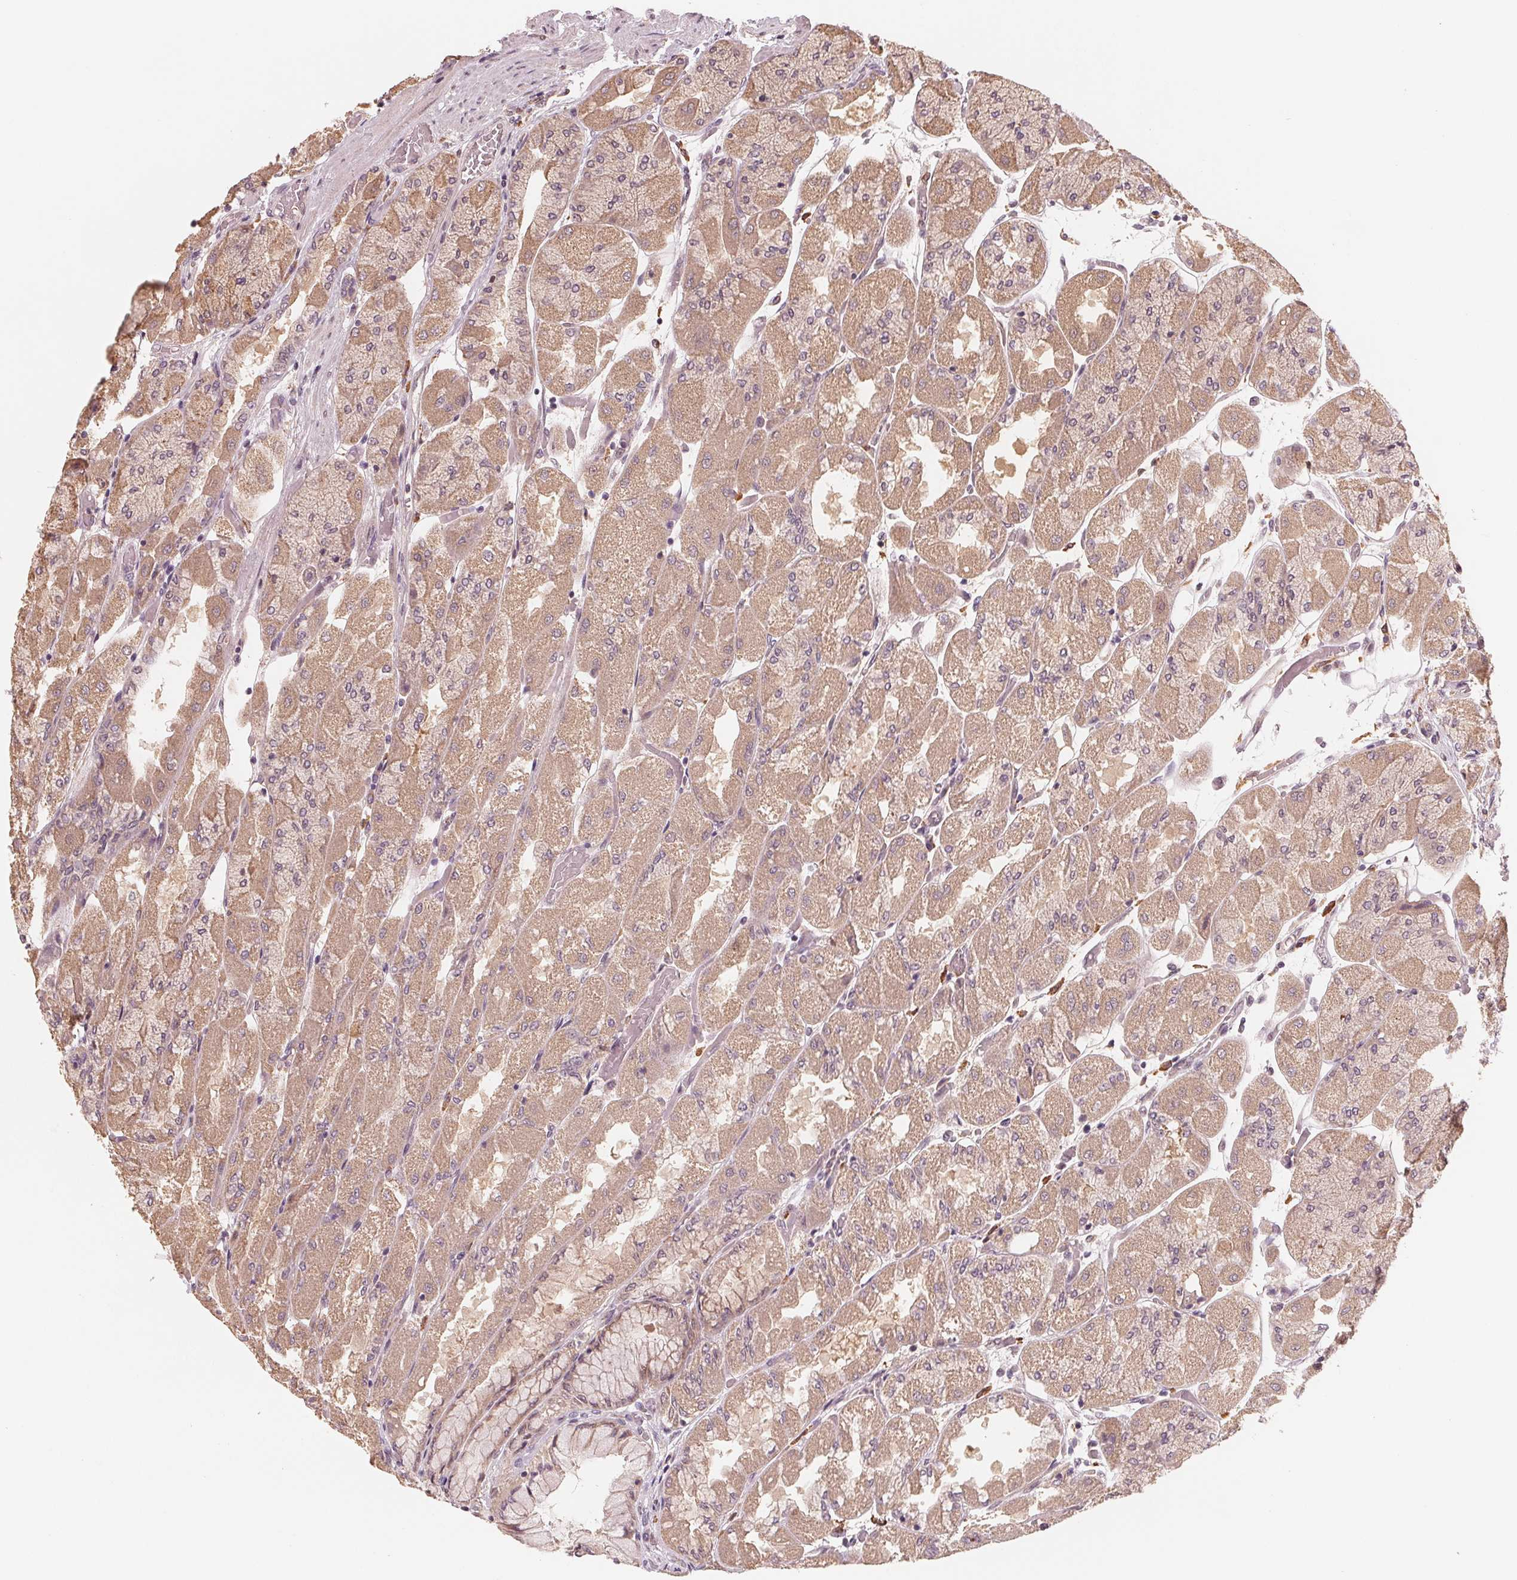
{"staining": {"intensity": "moderate", "quantity": ">75%", "location": "cytoplasmic/membranous"}, "tissue": "stomach", "cell_type": "Glandular cells", "image_type": "normal", "snomed": [{"axis": "morphology", "description": "Normal tissue, NOS"}, {"axis": "topography", "description": "Stomach"}], "caption": "An image showing moderate cytoplasmic/membranous staining in approximately >75% of glandular cells in unremarkable stomach, as visualized by brown immunohistochemical staining.", "gene": "IL9R", "patient": {"sex": "female", "age": 61}}